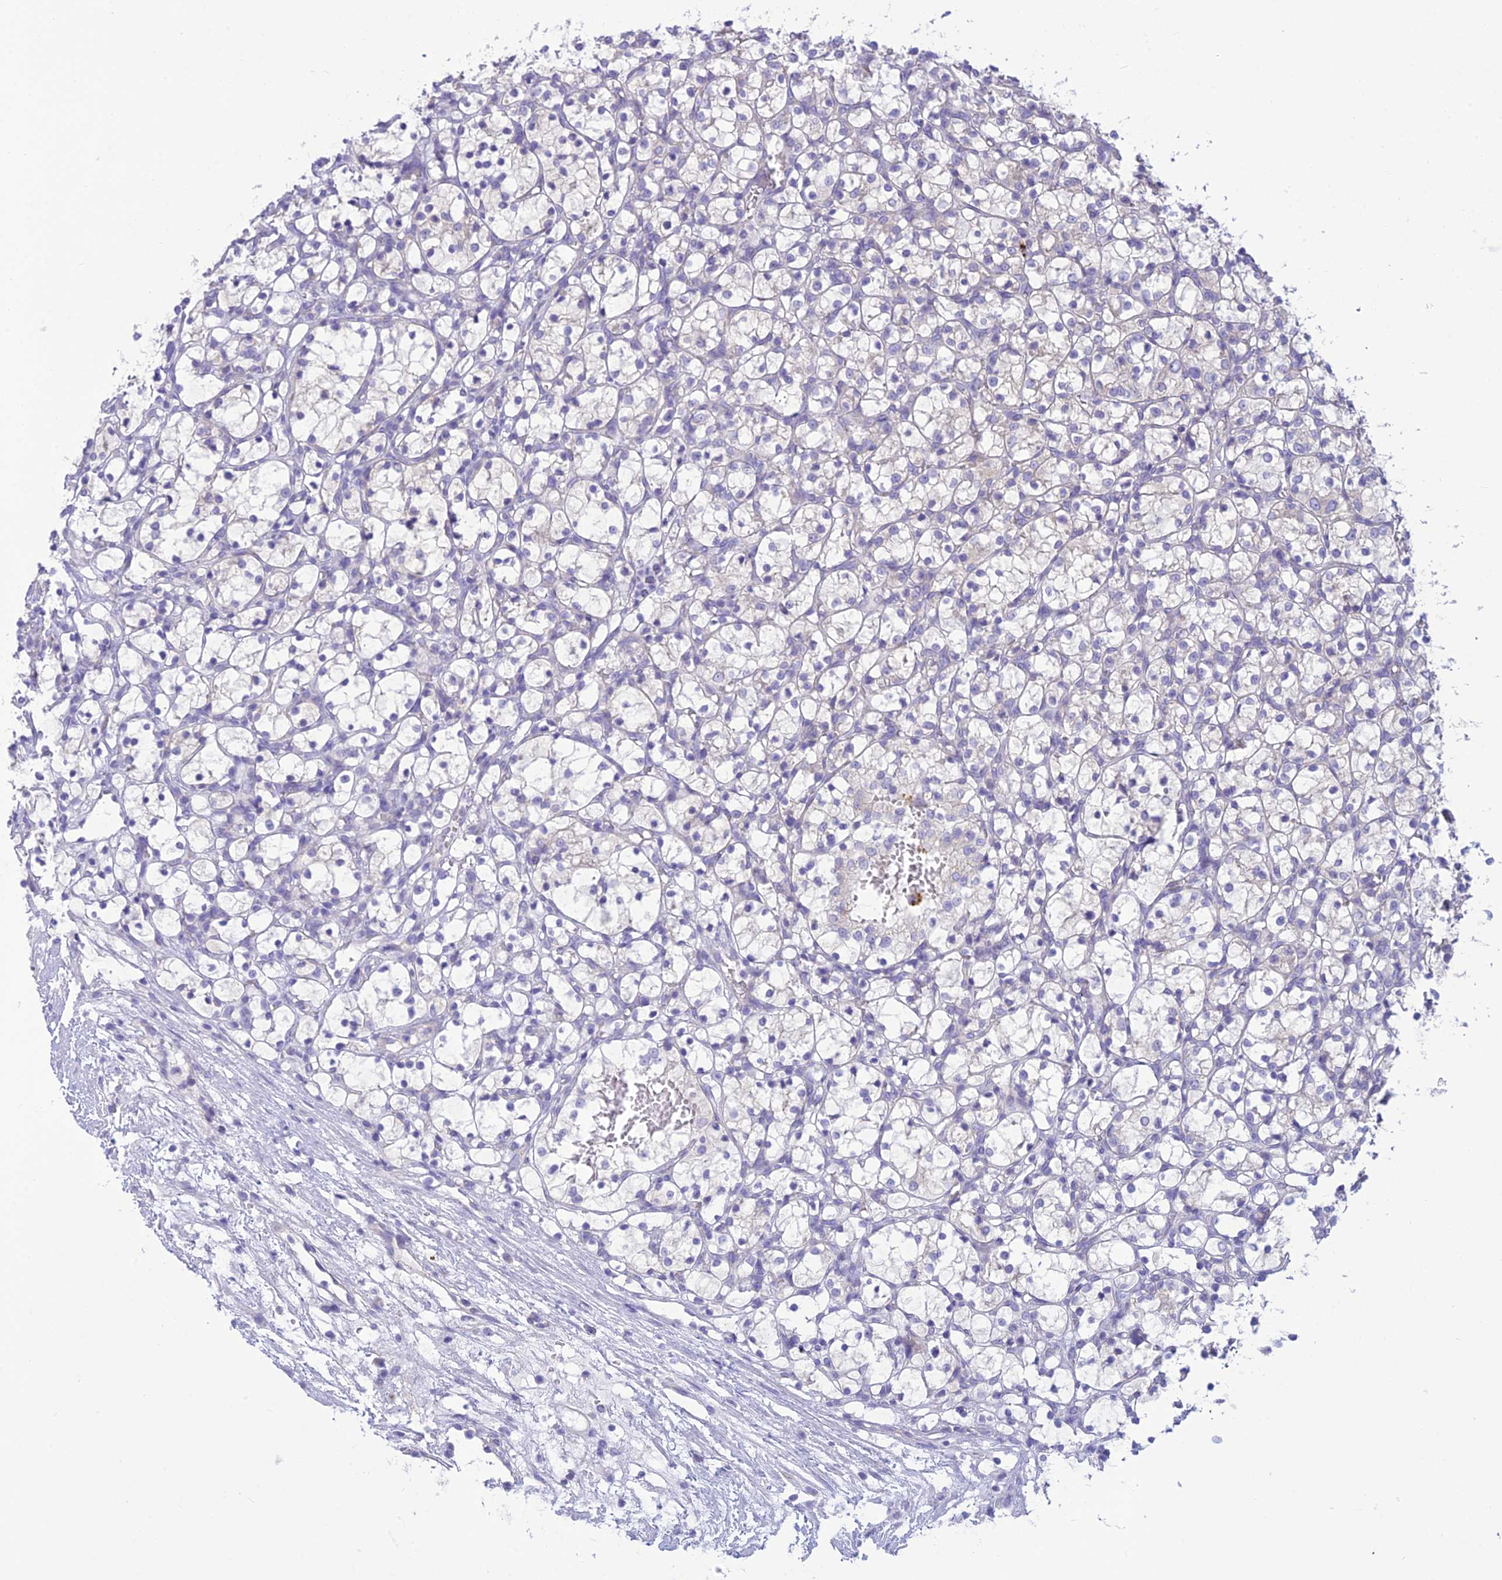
{"staining": {"intensity": "negative", "quantity": "none", "location": "none"}, "tissue": "renal cancer", "cell_type": "Tumor cells", "image_type": "cancer", "snomed": [{"axis": "morphology", "description": "Adenocarcinoma, NOS"}, {"axis": "topography", "description": "Kidney"}], "caption": "An immunohistochemistry image of renal adenocarcinoma is shown. There is no staining in tumor cells of renal adenocarcinoma. (Stains: DAB (3,3'-diaminobenzidine) IHC with hematoxylin counter stain, Microscopy: brightfield microscopy at high magnification).", "gene": "DHDH", "patient": {"sex": "female", "age": 69}}